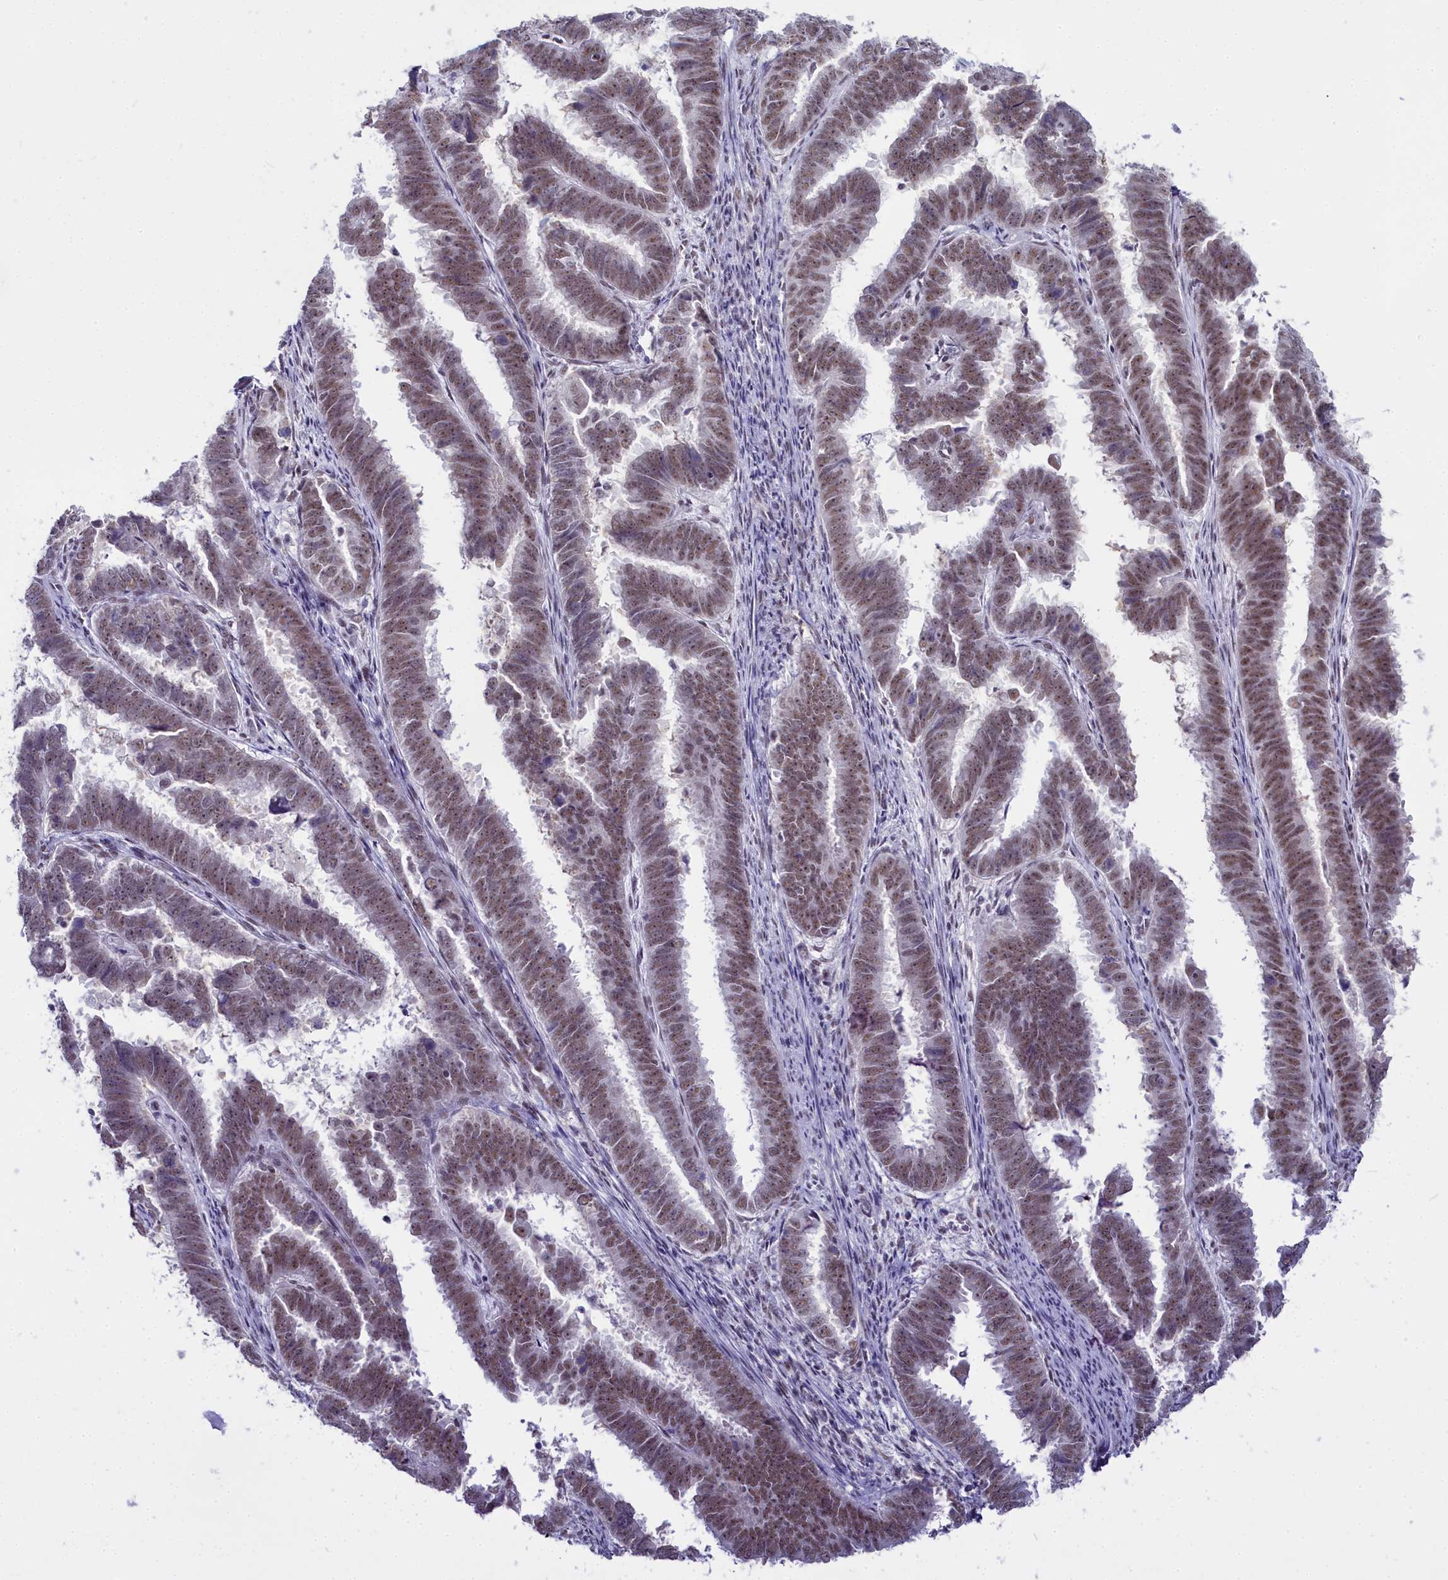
{"staining": {"intensity": "moderate", "quantity": ">75%", "location": "nuclear"}, "tissue": "endometrial cancer", "cell_type": "Tumor cells", "image_type": "cancer", "snomed": [{"axis": "morphology", "description": "Adenocarcinoma, NOS"}, {"axis": "topography", "description": "Endometrium"}], "caption": "Adenocarcinoma (endometrial) stained with DAB (3,3'-diaminobenzidine) immunohistochemistry (IHC) demonstrates medium levels of moderate nuclear expression in about >75% of tumor cells. (DAB IHC with brightfield microscopy, high magnification).", "gene": "RBM12", "patient": {"sex": "female", "age": 75}}